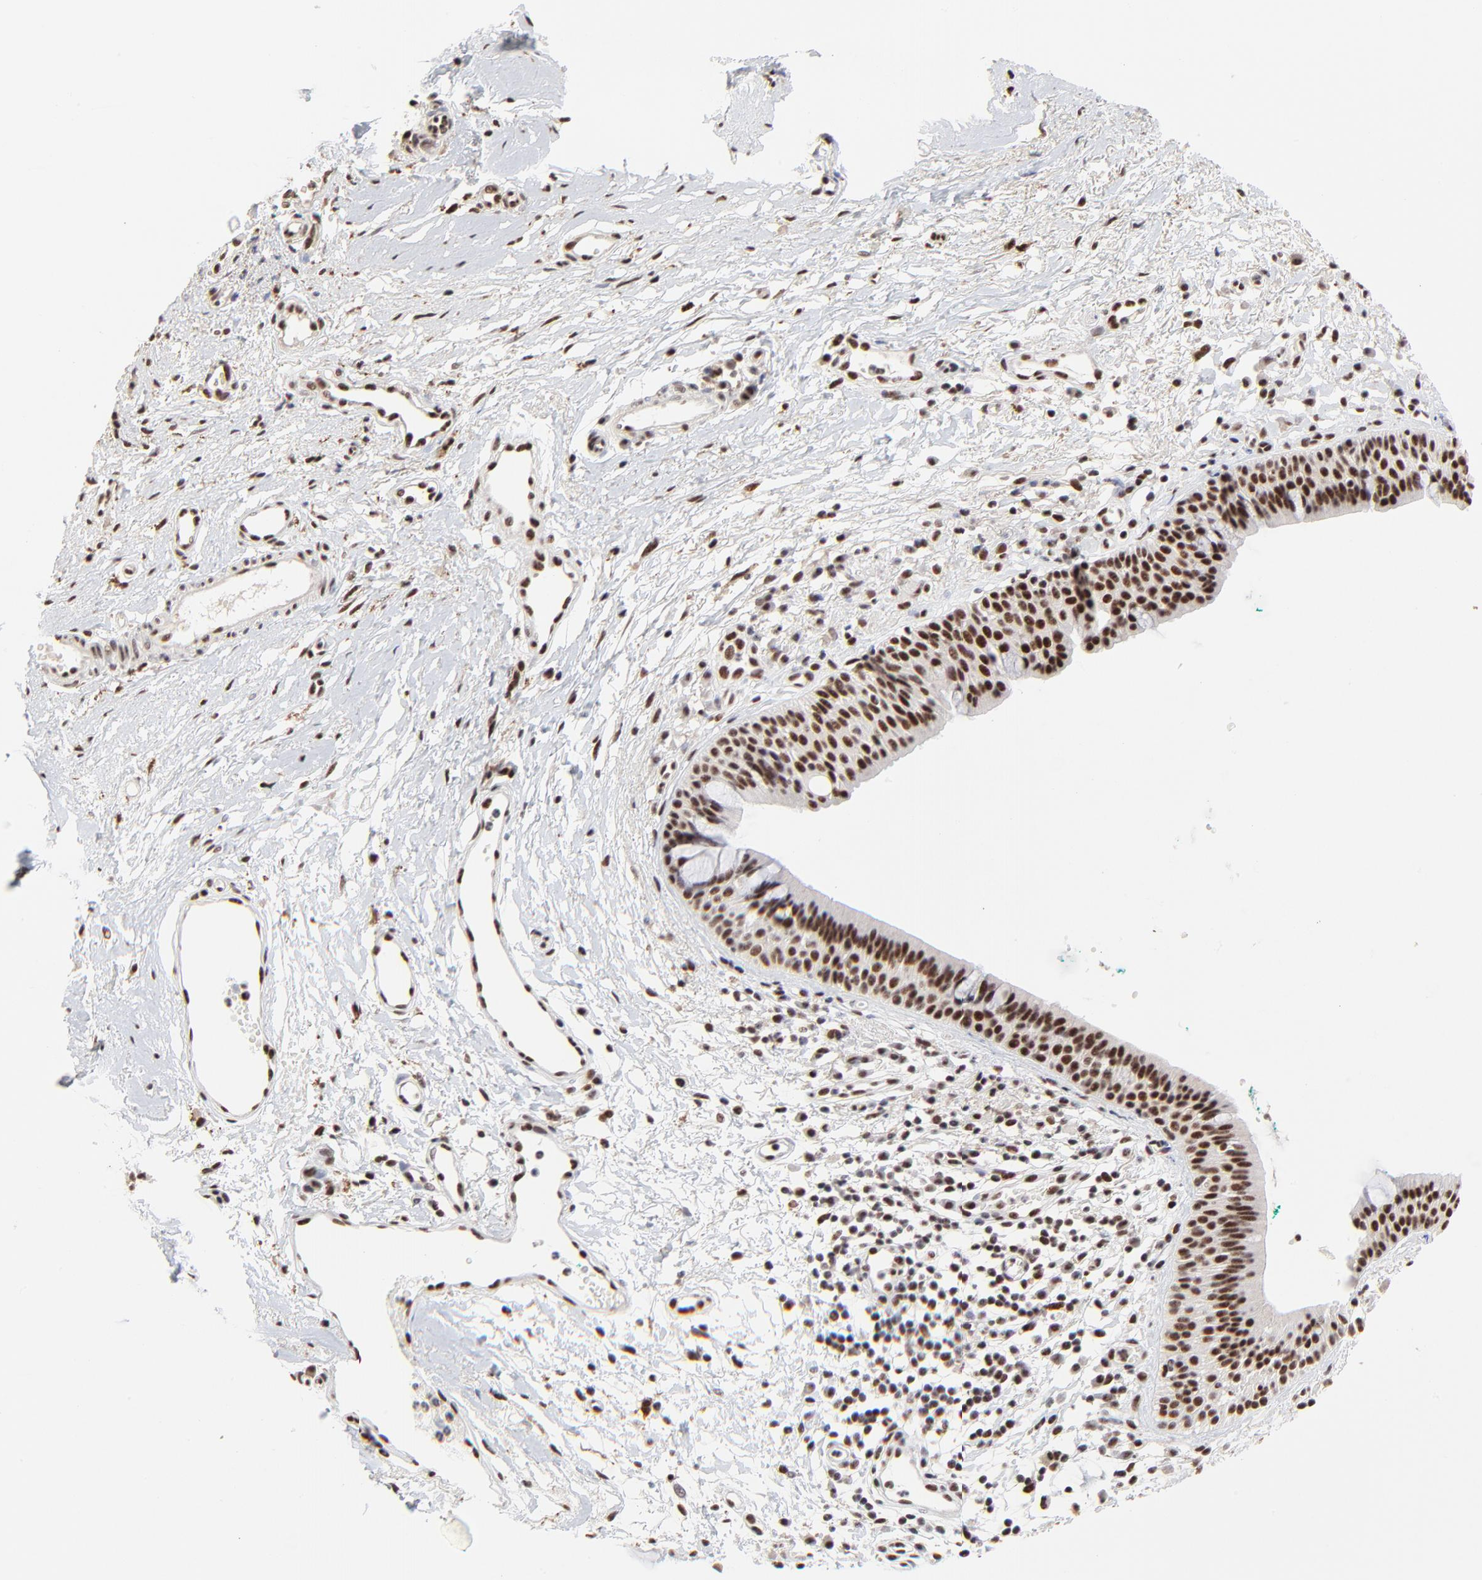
{"staining": {"intensity": "strong", "quantity": ">75%", "location": "nuclear"}, "tissue": "nasopharynx", "cell_type": "Respiratory epithelial cells", "image_type": "normal", "snomed": [{"axis": "morphology", "description": "Normal tissue, NOS"}, {"axis": "morphology", "description": "Basal cell carcinoma"}, {"axis": "topography", "description": "Cartilage tissue"}, {"axis": "topography", "description": "Nasopharynx"}, {"axis": "topography", "description": "Oral tissue"}], "caption": "Immunohistochemical staining of normal nasopharynx displays high levels of strong nuclear positivity in about >75% of respiratory epithelial cells.", "gene": "RBM22", "patient": {"sex": "female", "age": 77}}